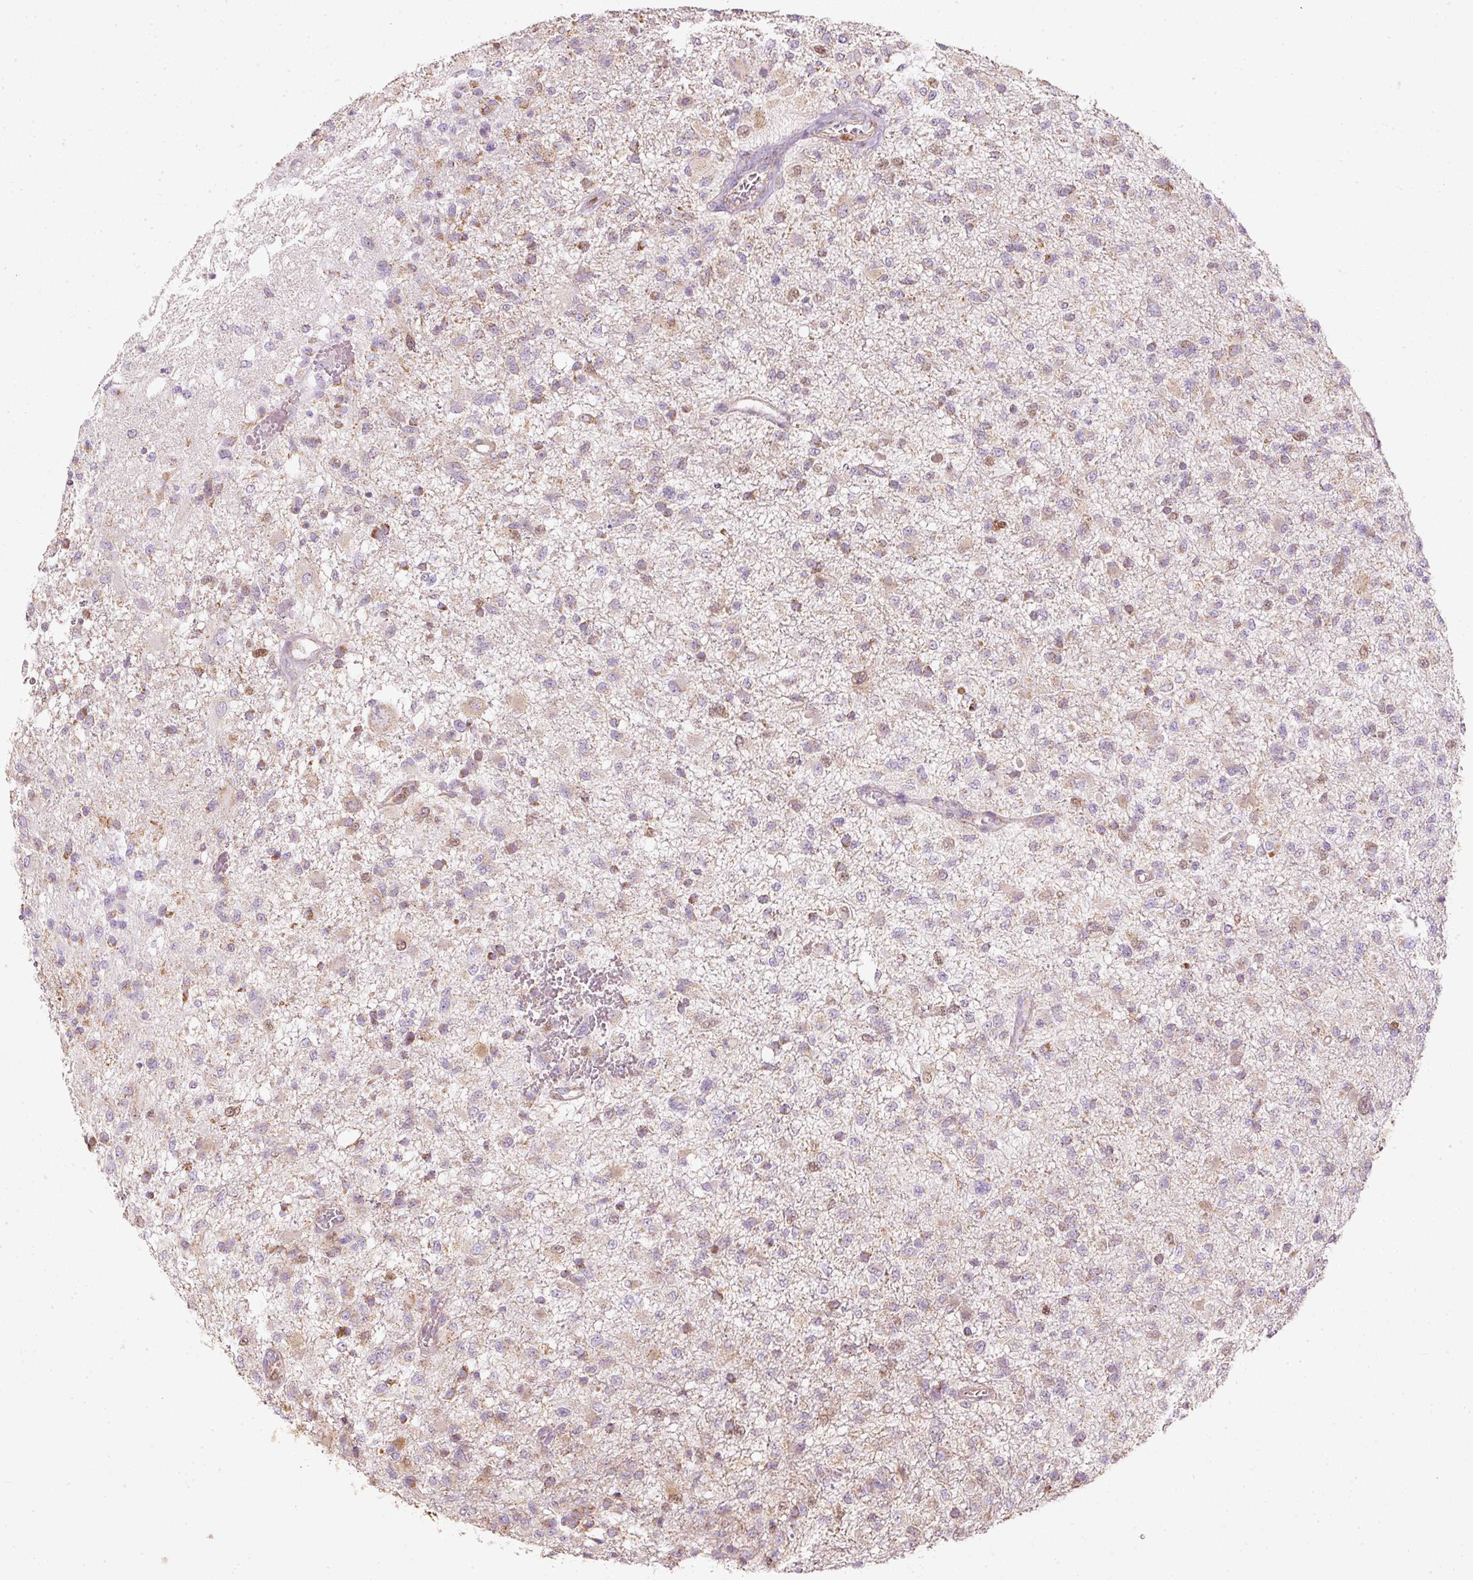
{"staining": {"intensity": "moderate", "quantity": "<25%", "location": "cytoplasmic/membranous,nuclear"}, "tissue": "glioma", "cell_type": "Tumor cells", "image_type": "cancer", "snomed": [{"axis": "morphology", "description": "Glioma, malignant, High grade"}, {"axis": "topography", "description": "Brain"}], "caption": "DAB (3,3'-diaminobenzidine) immunohistochemical staining of human glioma exhibits moderate cytoplasmic/membranous and nuclear protein expression in about <25% of tumor cells.", "gene": "DUT", "patient": {"sex": "female", "age": 74}}